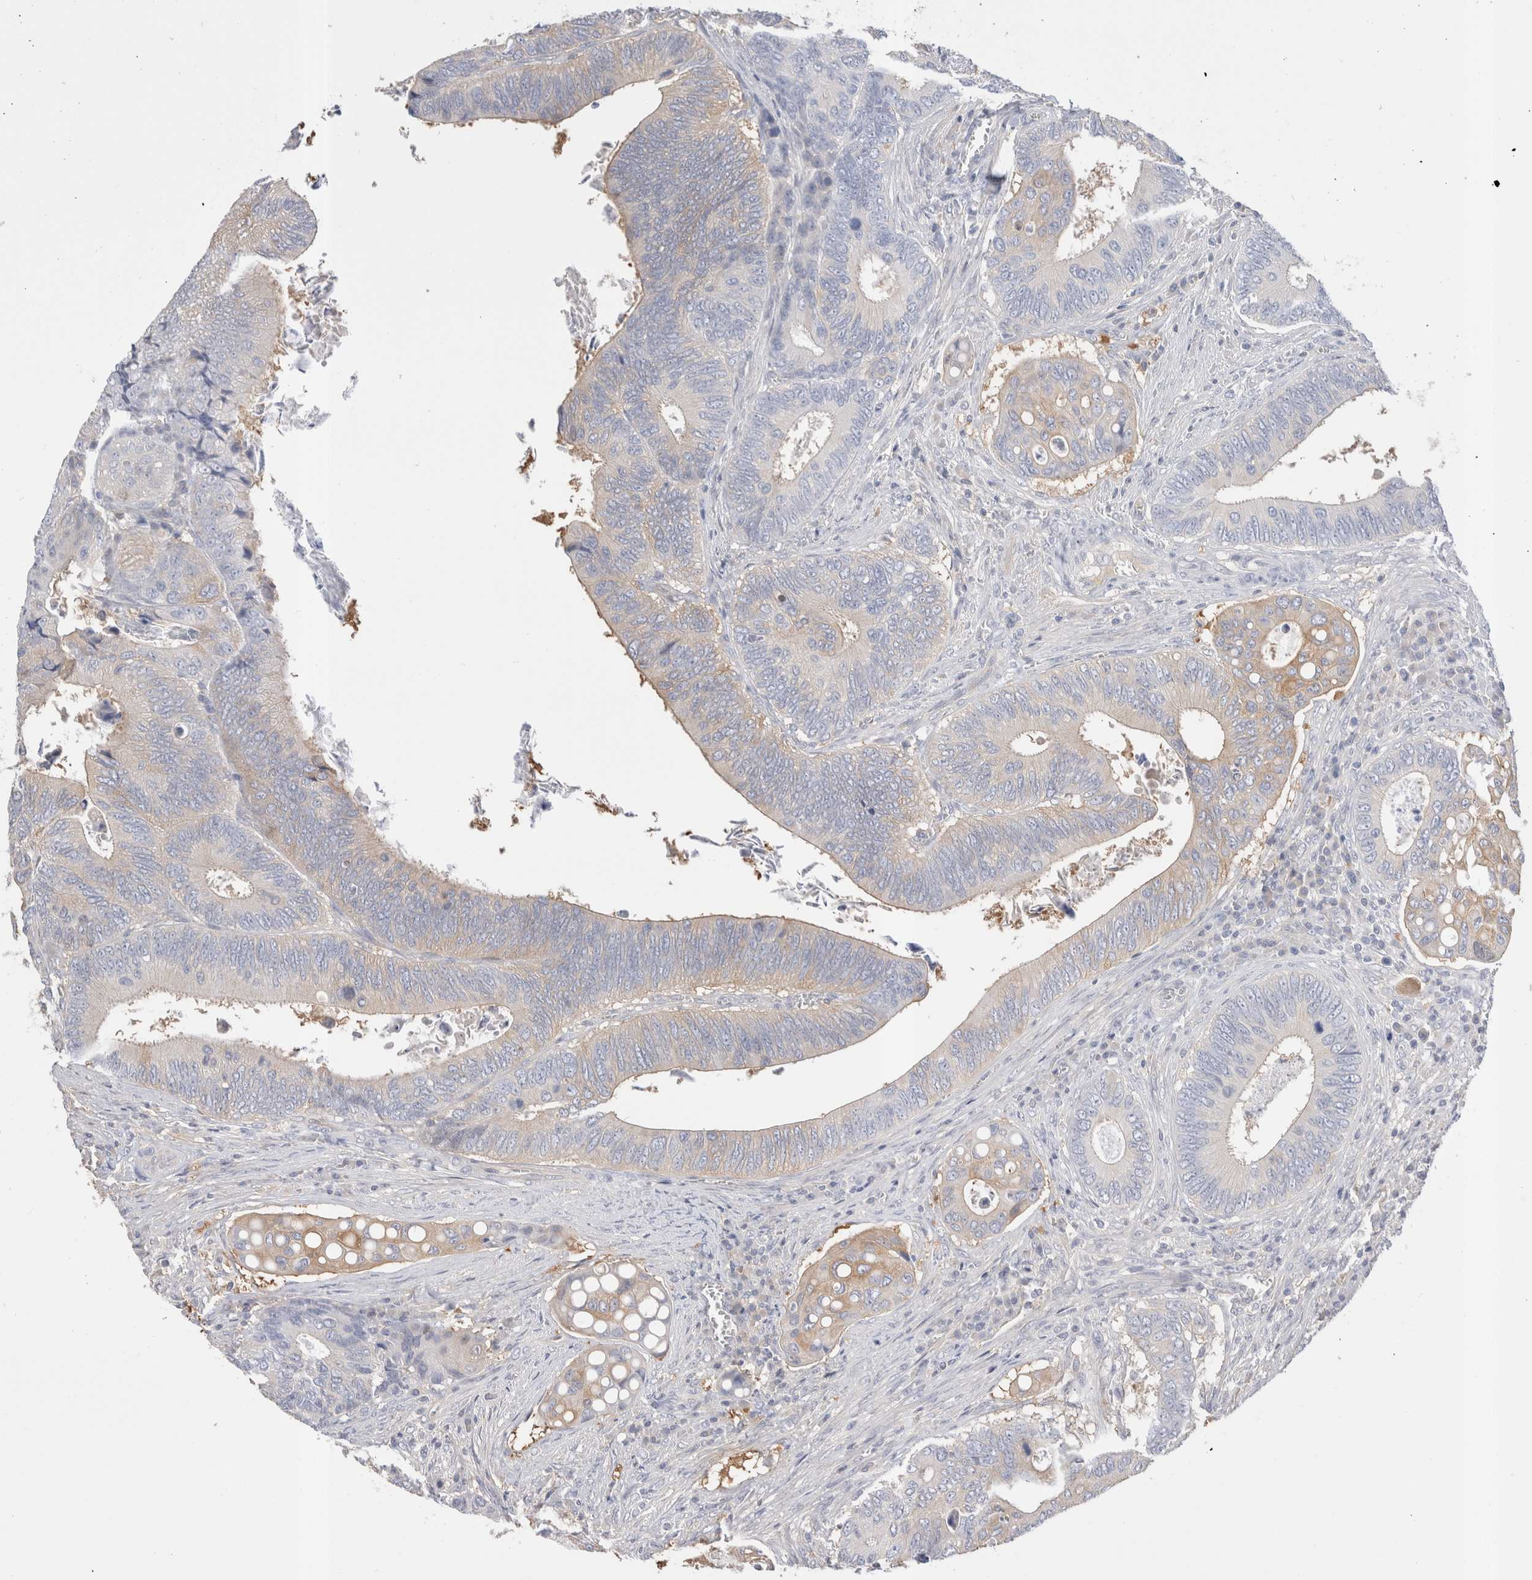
{"staining": {"intensity": "weak", "quantity": "<25%", "location": "cytoplasmic/membranous"}, "tissue": "colorectal cancer", "cell_type": "Tumor cells", "image_type": "cancer", "snomed": [{"axis": "morphology", "description": "Inflammation, NOS"}, {"axis": "morphology", "description": "Adenocarcinoma, NOS"}, {"axis": "topography", "description": "Colon"}], "caption": "Immunohistochemical staining of human colorectal cancer reveals no significant positivity in tumor cells. (DAB immunohistochemistry (IHC) visualized using brightfield microscopy, high magnification).", "gene": "CAPN2", "patient": {"sex": "male", "age": 72}}